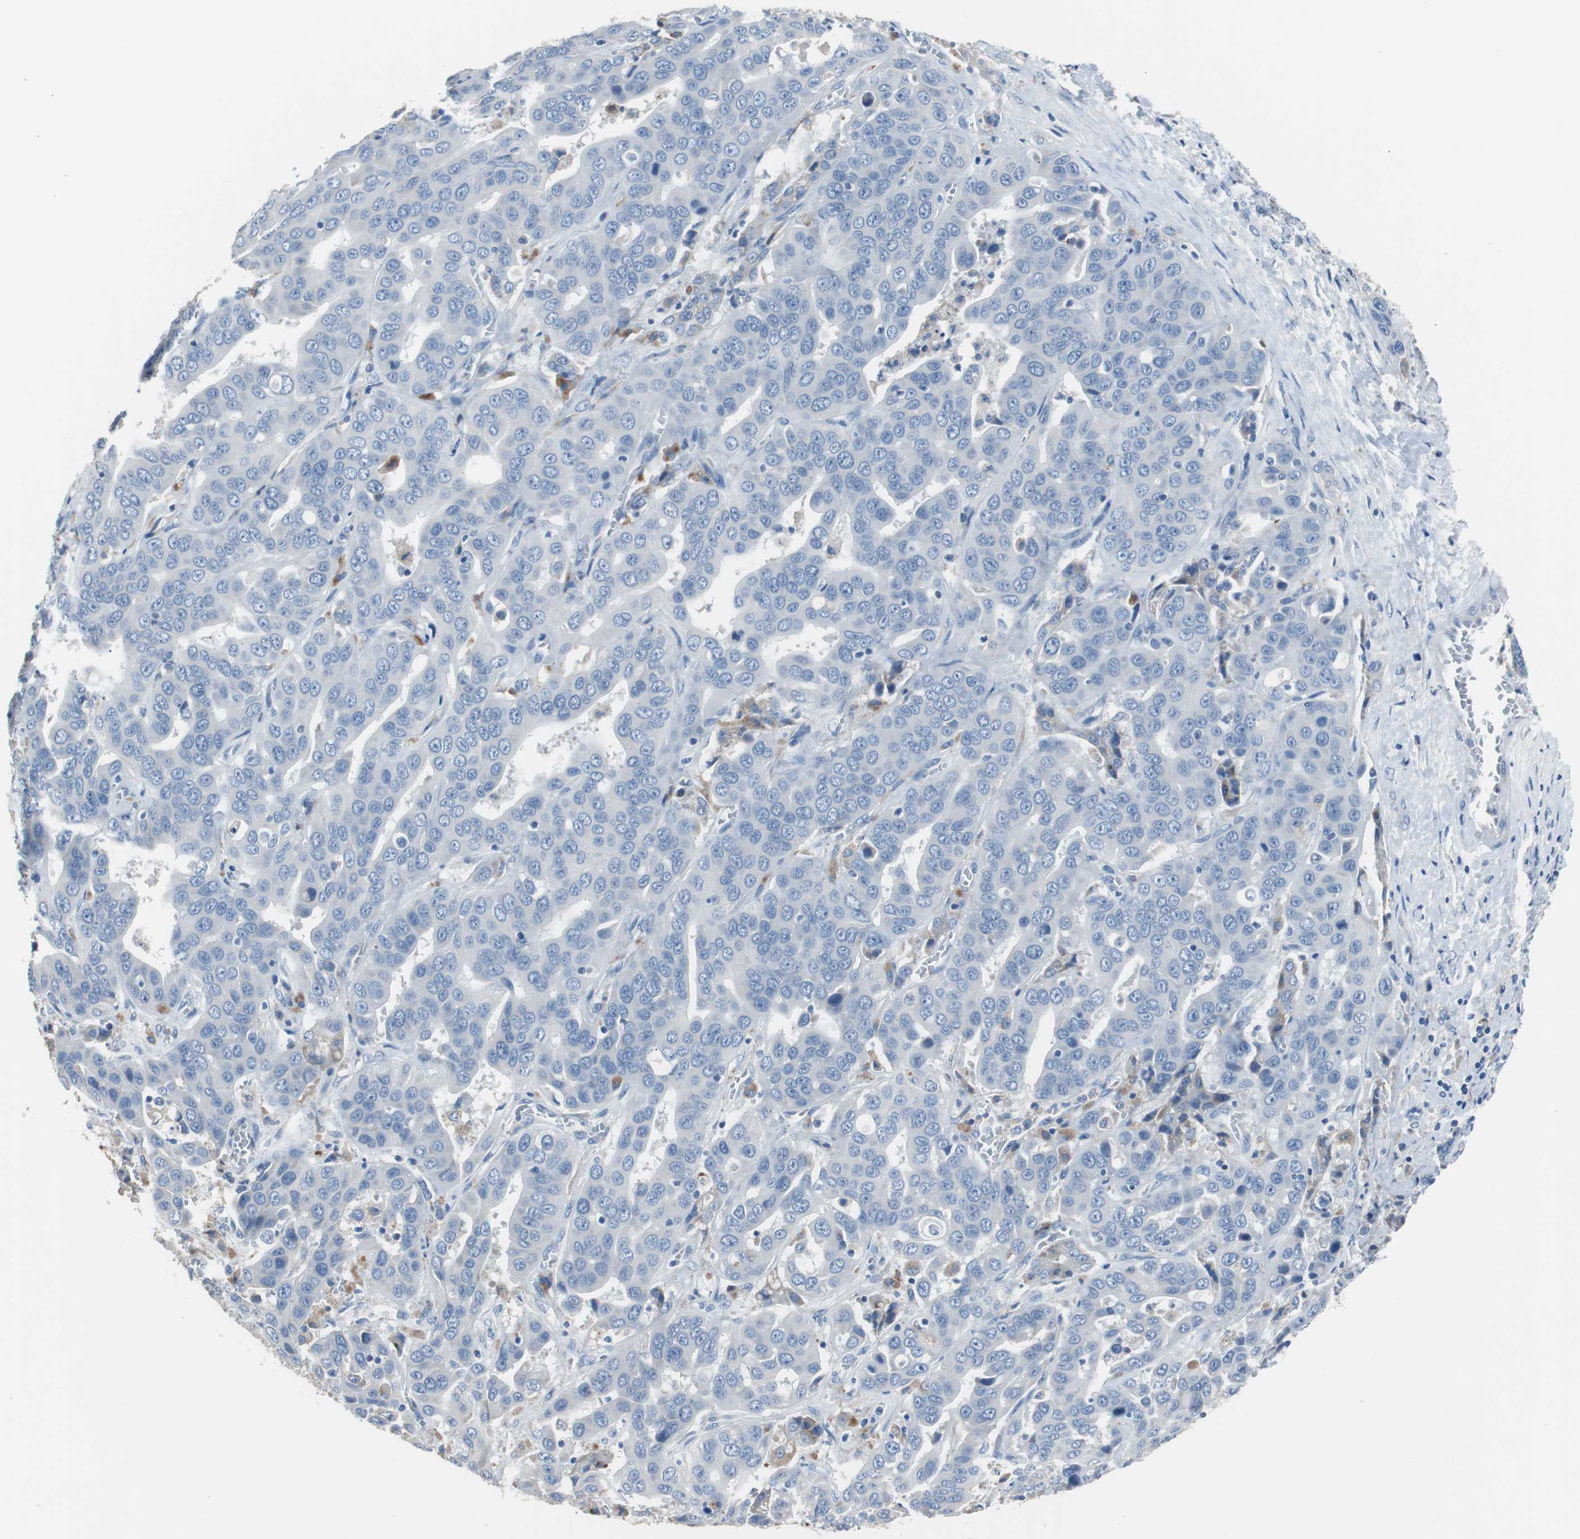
{"staining": {"intensity": "negative", "quantity": "none", "location": "none"}, "tissue": "liver cancer", "cell_type": "Tumor cells", "image_type": "cancer", "snomed": [{"axis": "morphology", "description": "Cholangiocarcinoma"}, {"axis": "topography", "description": "Liver"}], "caption": "Tumor cells show no significant protein expression in cholangiocarcinoma (liver).", "gene": "FCGR2B", "patient": {"sex": "female", "age": 52}}